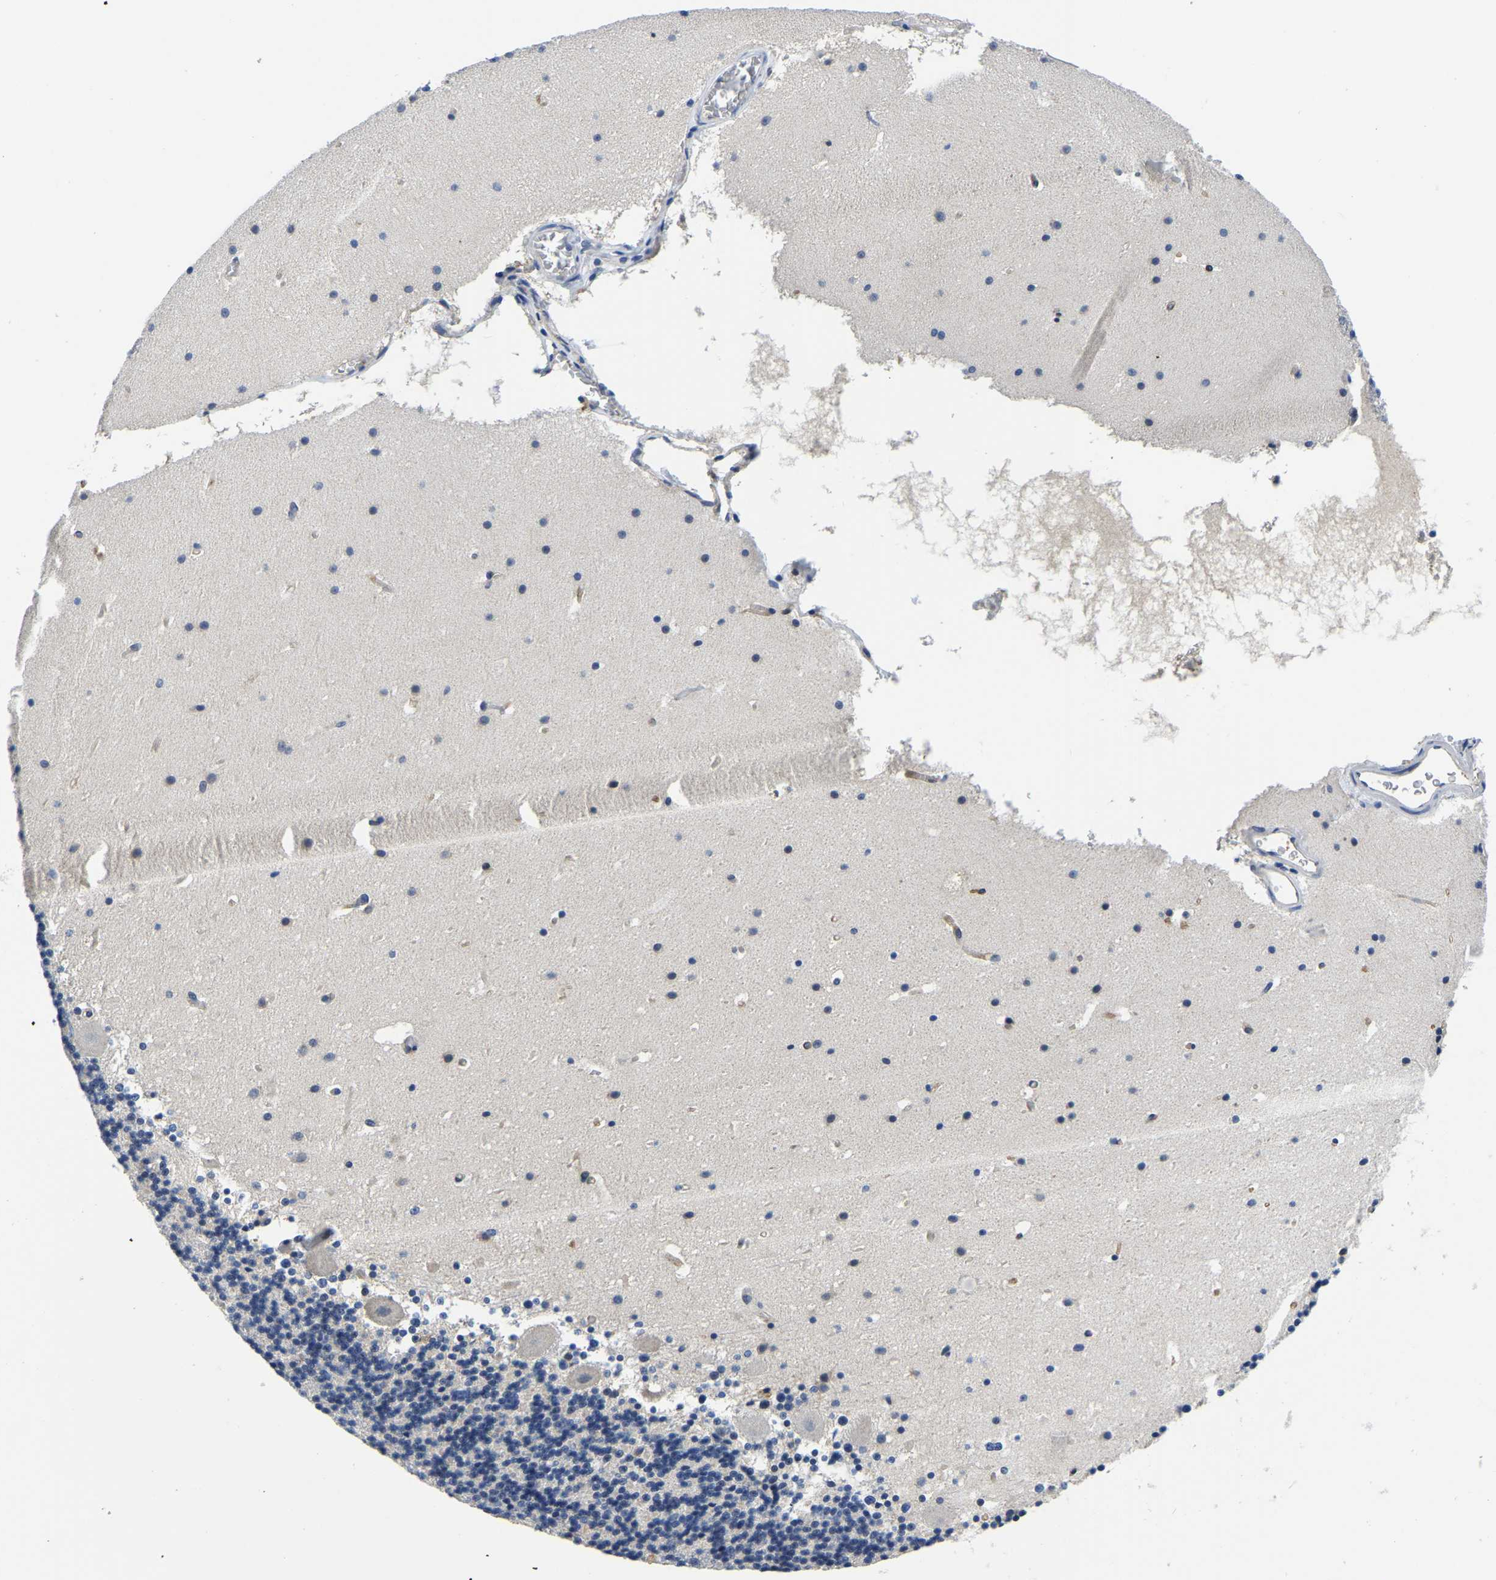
{"staining": {"intensity": "negative", "quantity": "none", "location": "none"}, "tissue": "cerebellum", "cell_type": "Cells in granular layer", "image_type": "normal", "snomed": [{"axis": "morphology", "description": "Normal tissue, NOS"}, {"axis": "topography", "description": "Cerebellum"}], "caption": "Image shows no protein positivity in cells in granular layer of benign cerebellum.", "gene": "ITGA2", "patient": {"sex": "male", "age": 45}}